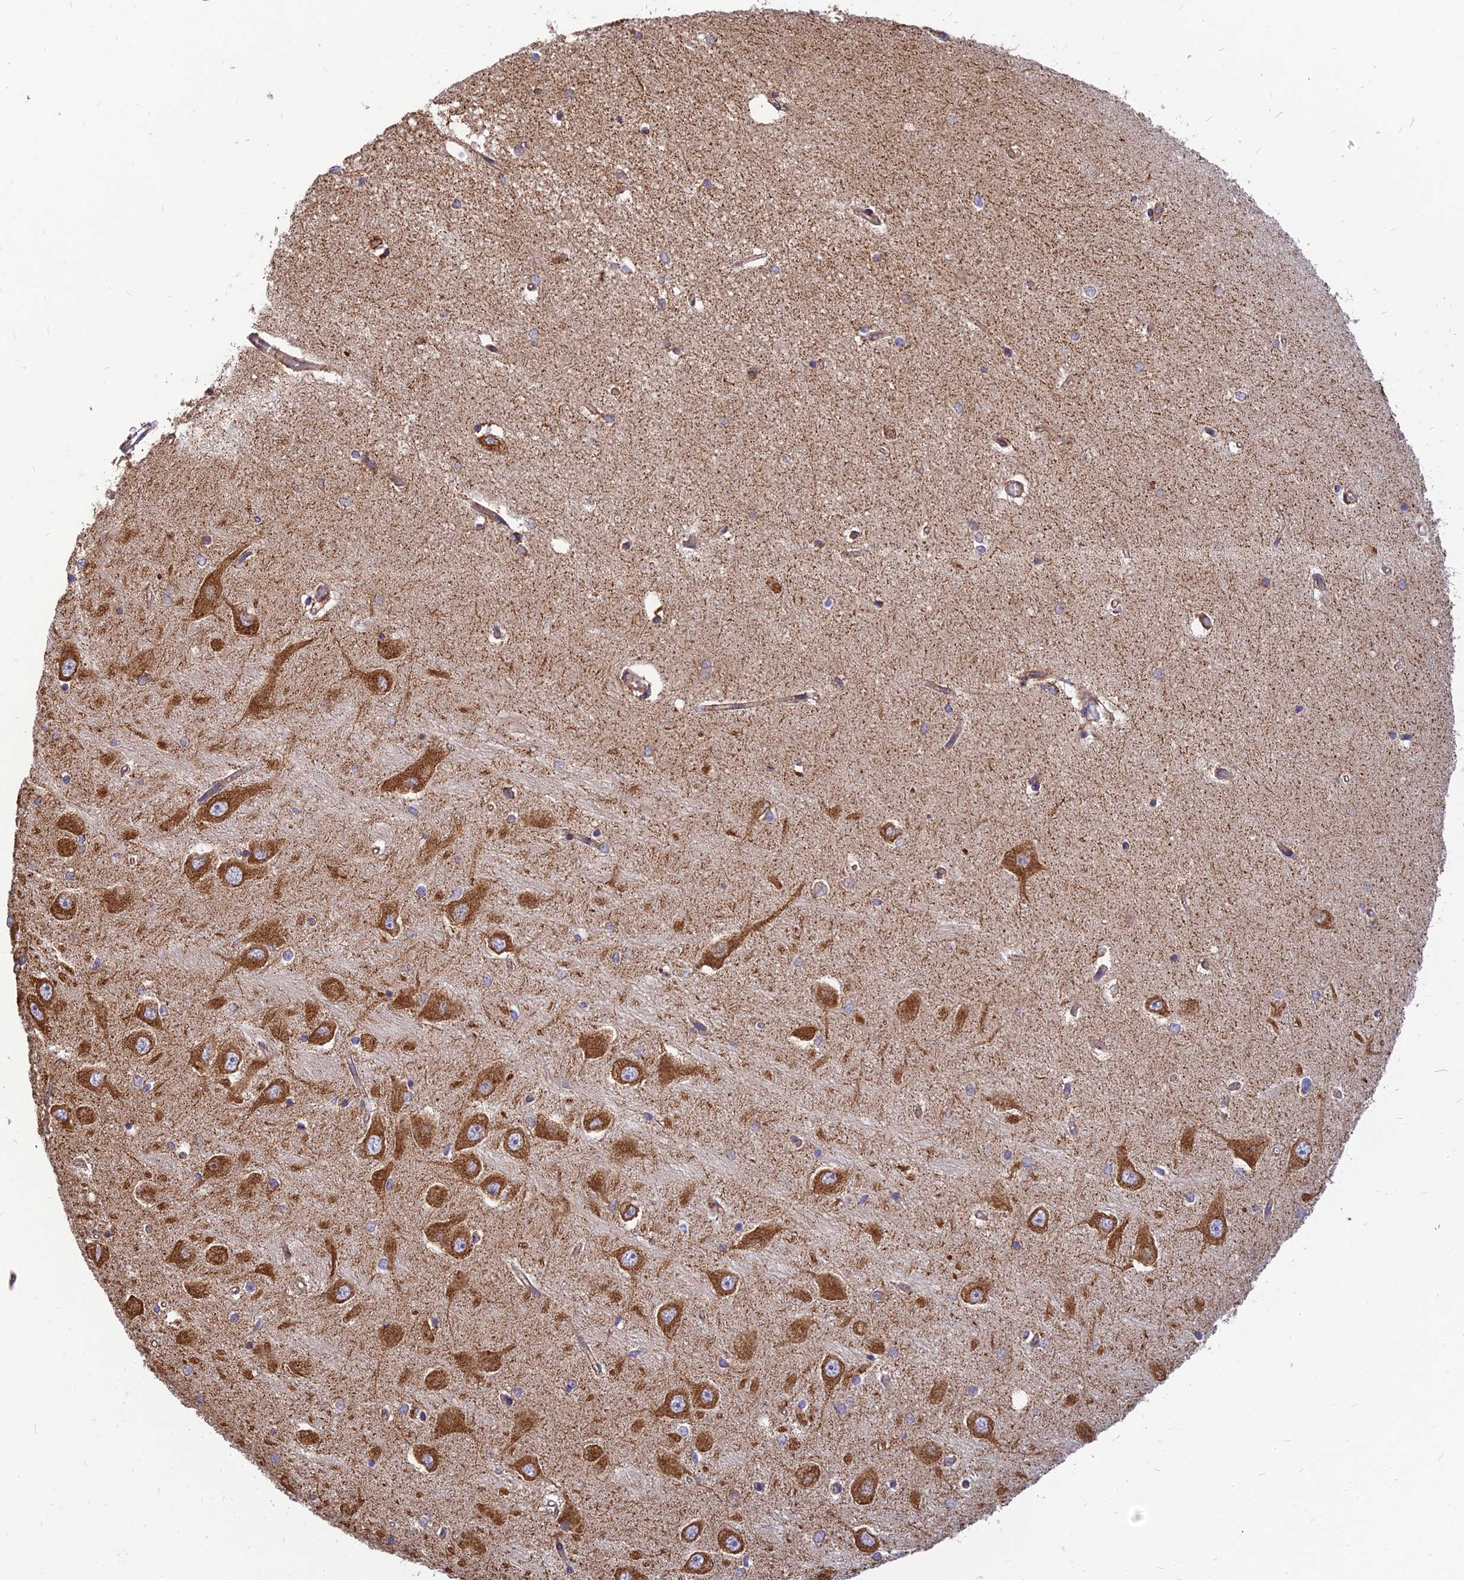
{"staining": {"intensity": "strong", "quantity": "<25%", "location": "cytoplasmic/membranous"}, "tissue": "hippocampus", "cell_type": "Glial cells", "image_type": "normal", "snomed": [{"axis": "morphology", "description": "Normal tissue, NOS"}, {"axis": "topography", "description": "Hippocampus"}], "caption": "Strong cytoplasmic/membranous expression is seen in approximately <25% of glial cells in benign hippocampus.", "gene": "THUMPD2", "patient": {"sex": "male", "age": 45}}